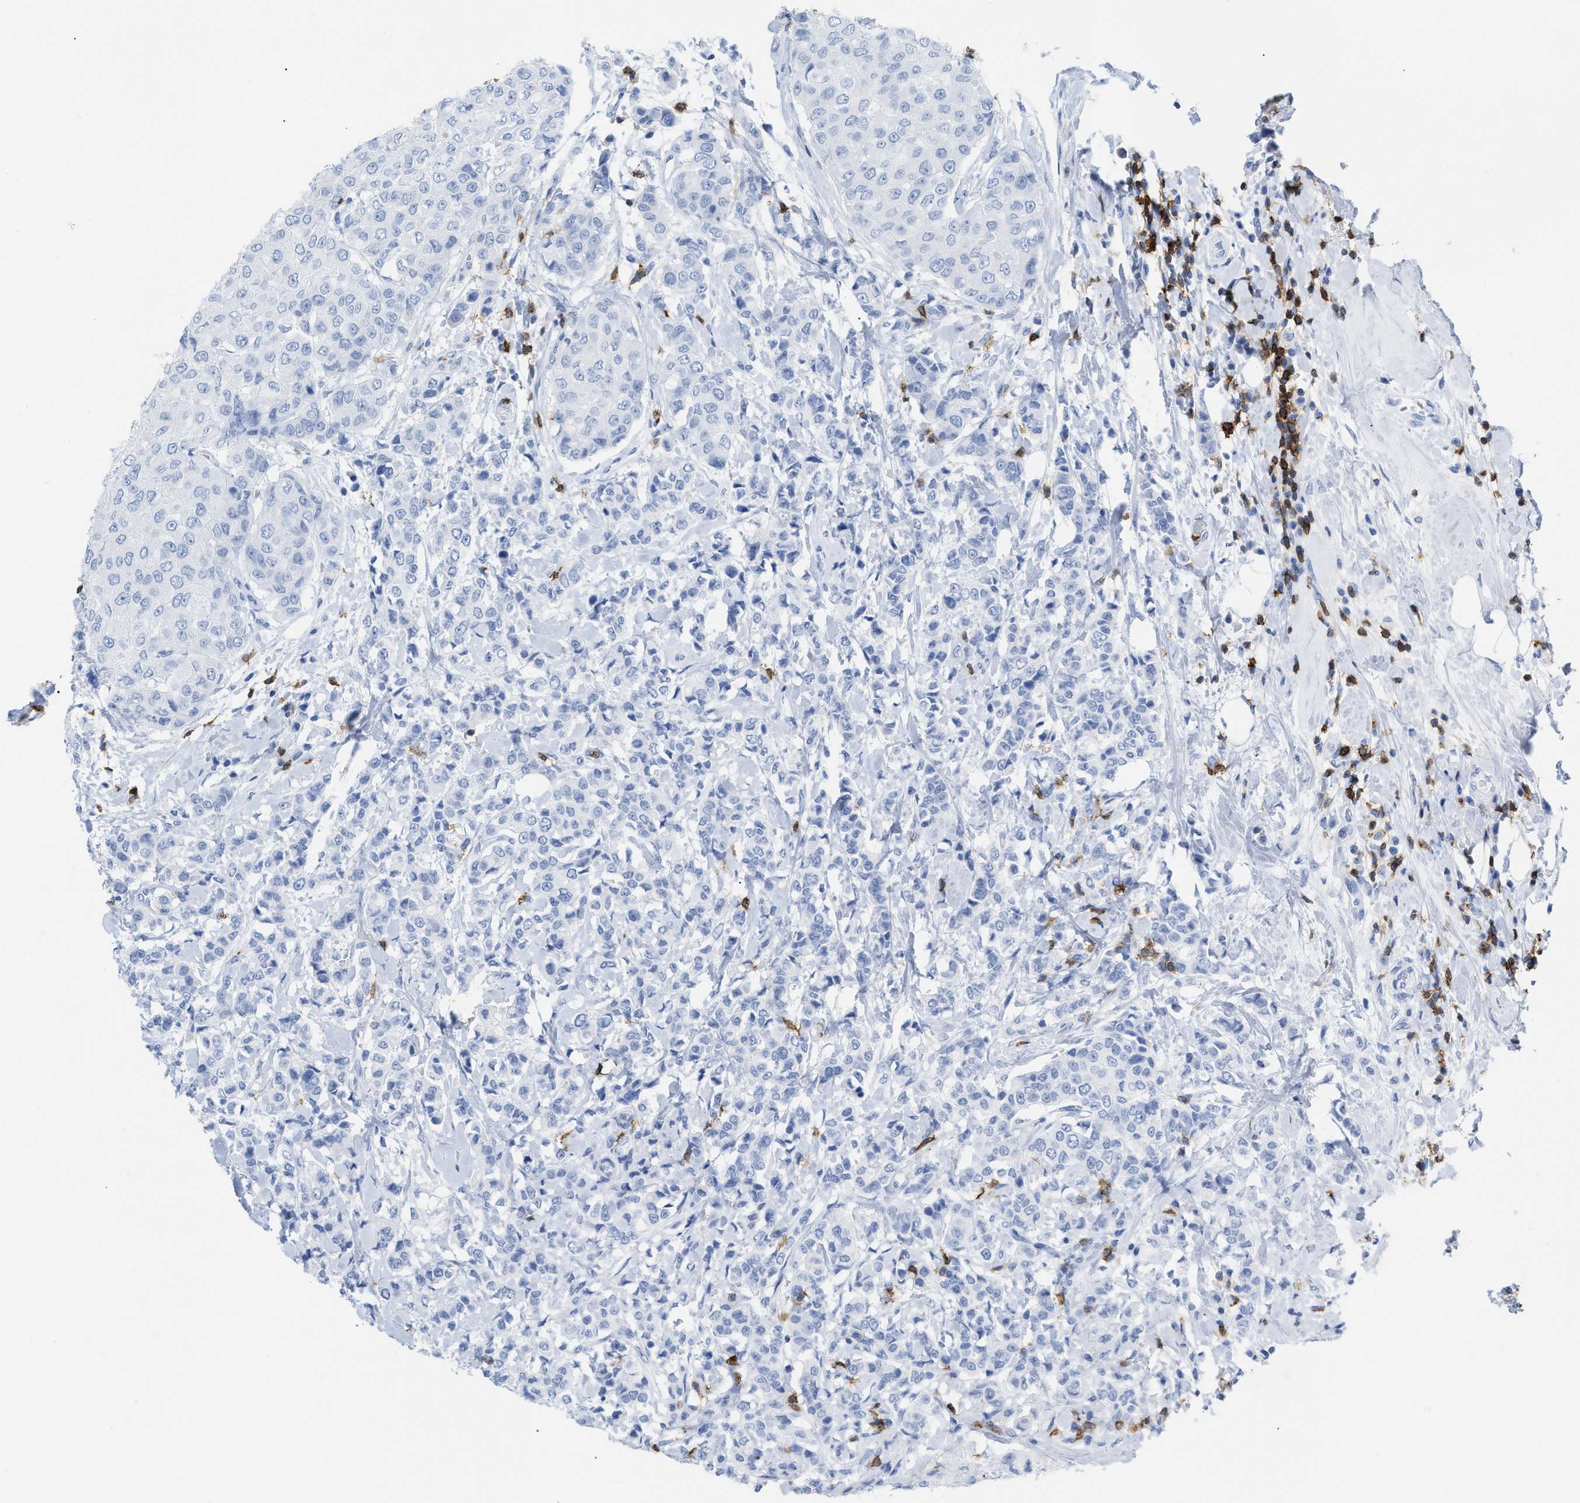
{"staining": {"intensity": "negative", "quantity": "none", "location": "none"}, "tissue": "breast cancer", "cell_type": "Tumor cells", "image_type": "cancer", "snomed": [{"axis": "morphology", "description": "Duct carcinoma"}, {"axis": "topography", "description": "Breast"}], "caption": "A high-resolution photomicrograph shows IHC staining of infiltrating ductal carcinoma (breast), which shows no significant positivity in tumor cells.", "gene": "CD5", "patient": {"sex": "female", "age": 27}}